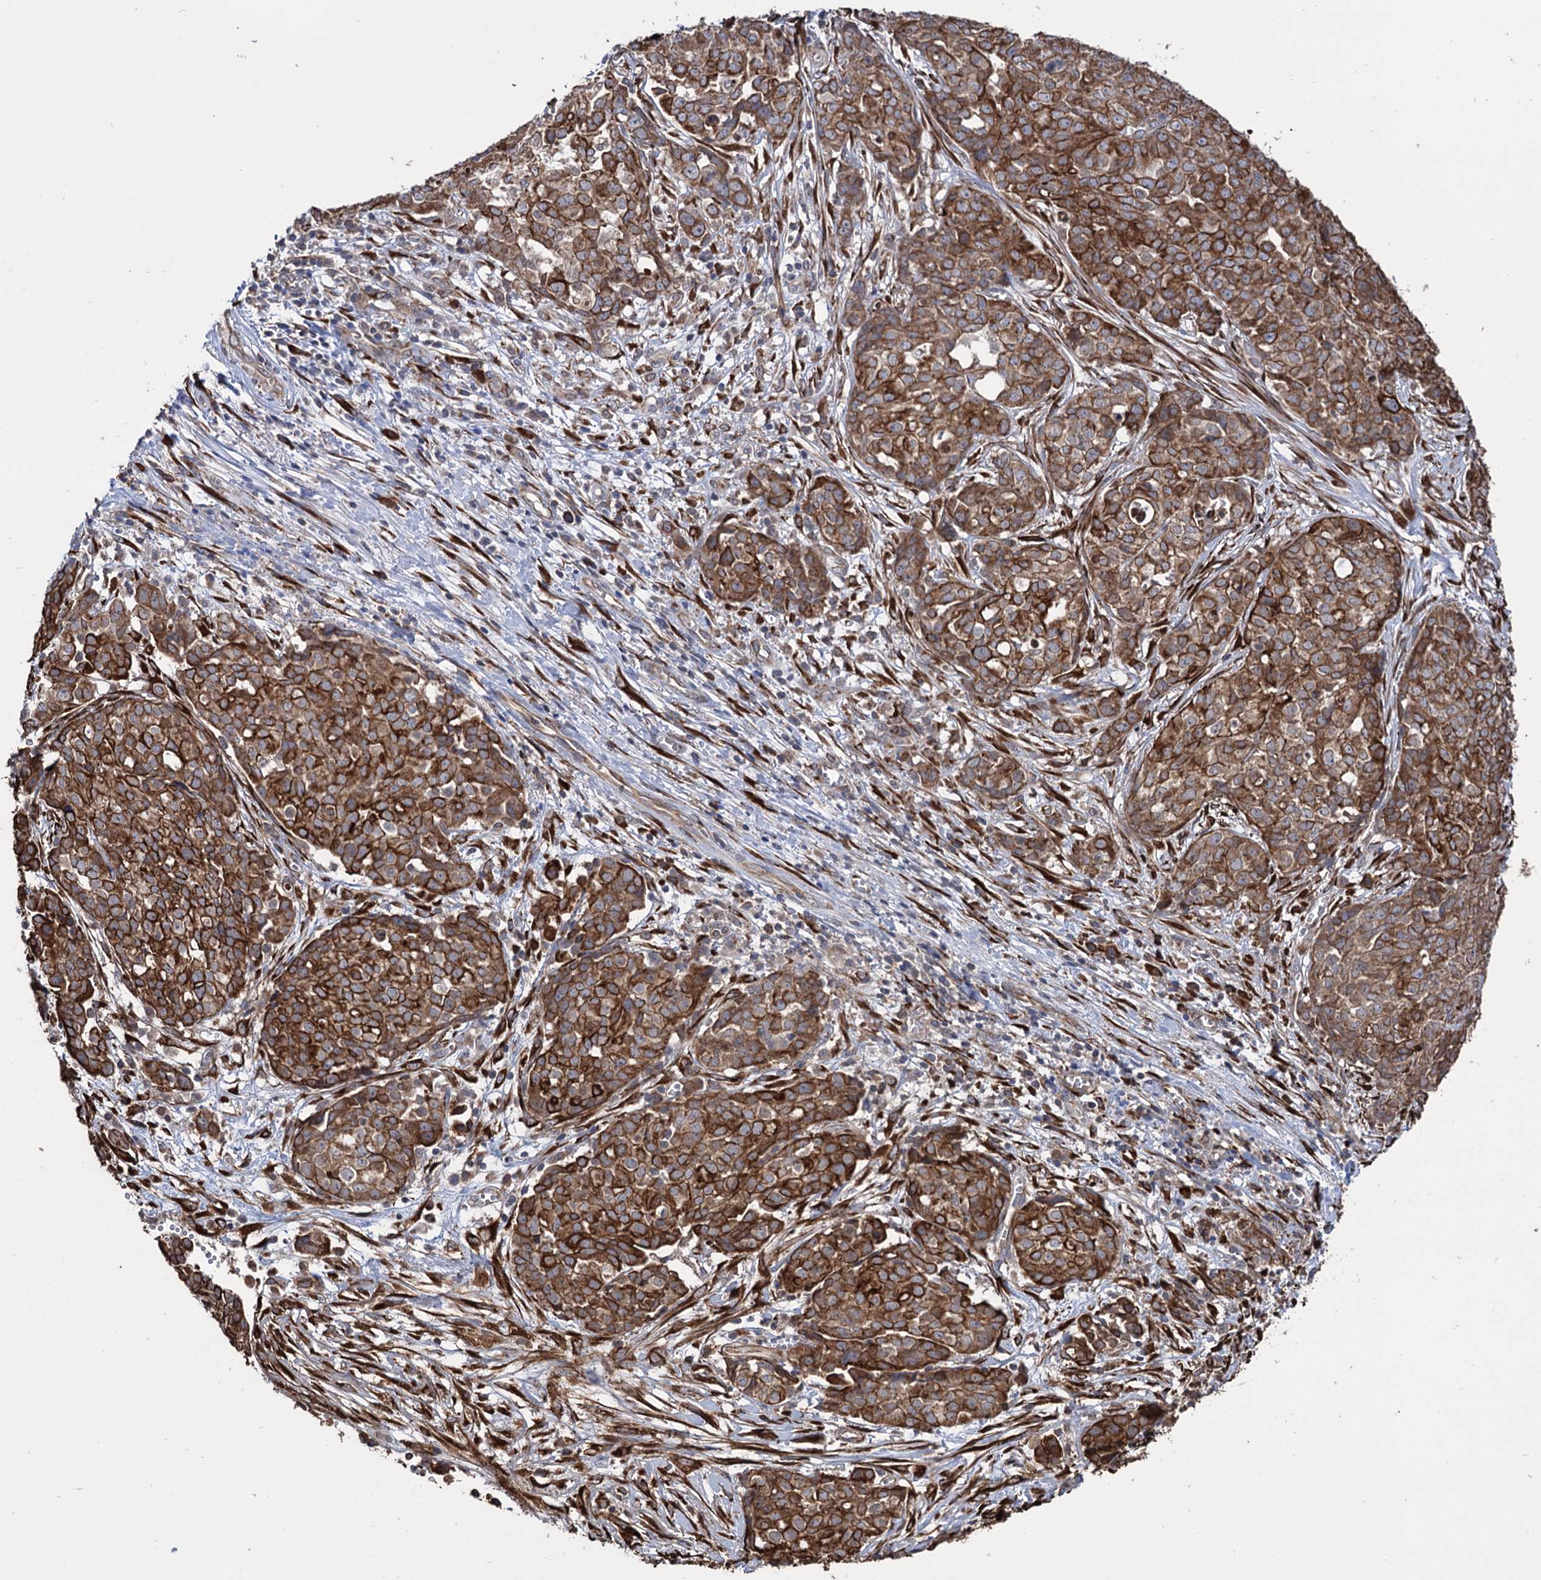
{"staining": {"intensity": "strong", "quantity": ">75%", "location": "cytoplasmic/membranous"}, "tissue": "ovarian cancer", "cell_type": "Tumor cells", "image_type": "cancer", "snomed": [{"axis": "morphology", "description": "Cystadenocarcinoma, serous, NOS"}, {"axis": "topography", "description": "Soft tissue"}, {"axis": "topography", "description": "Ovary"}], "caption": "The image exhibits a brown stain indicating the presence of a protein in the cytoplasmic/membranous of tumor cells in ovarian cancer.", "gene": "CDAN1", "patient": {"sex": "female", "age": 57}}